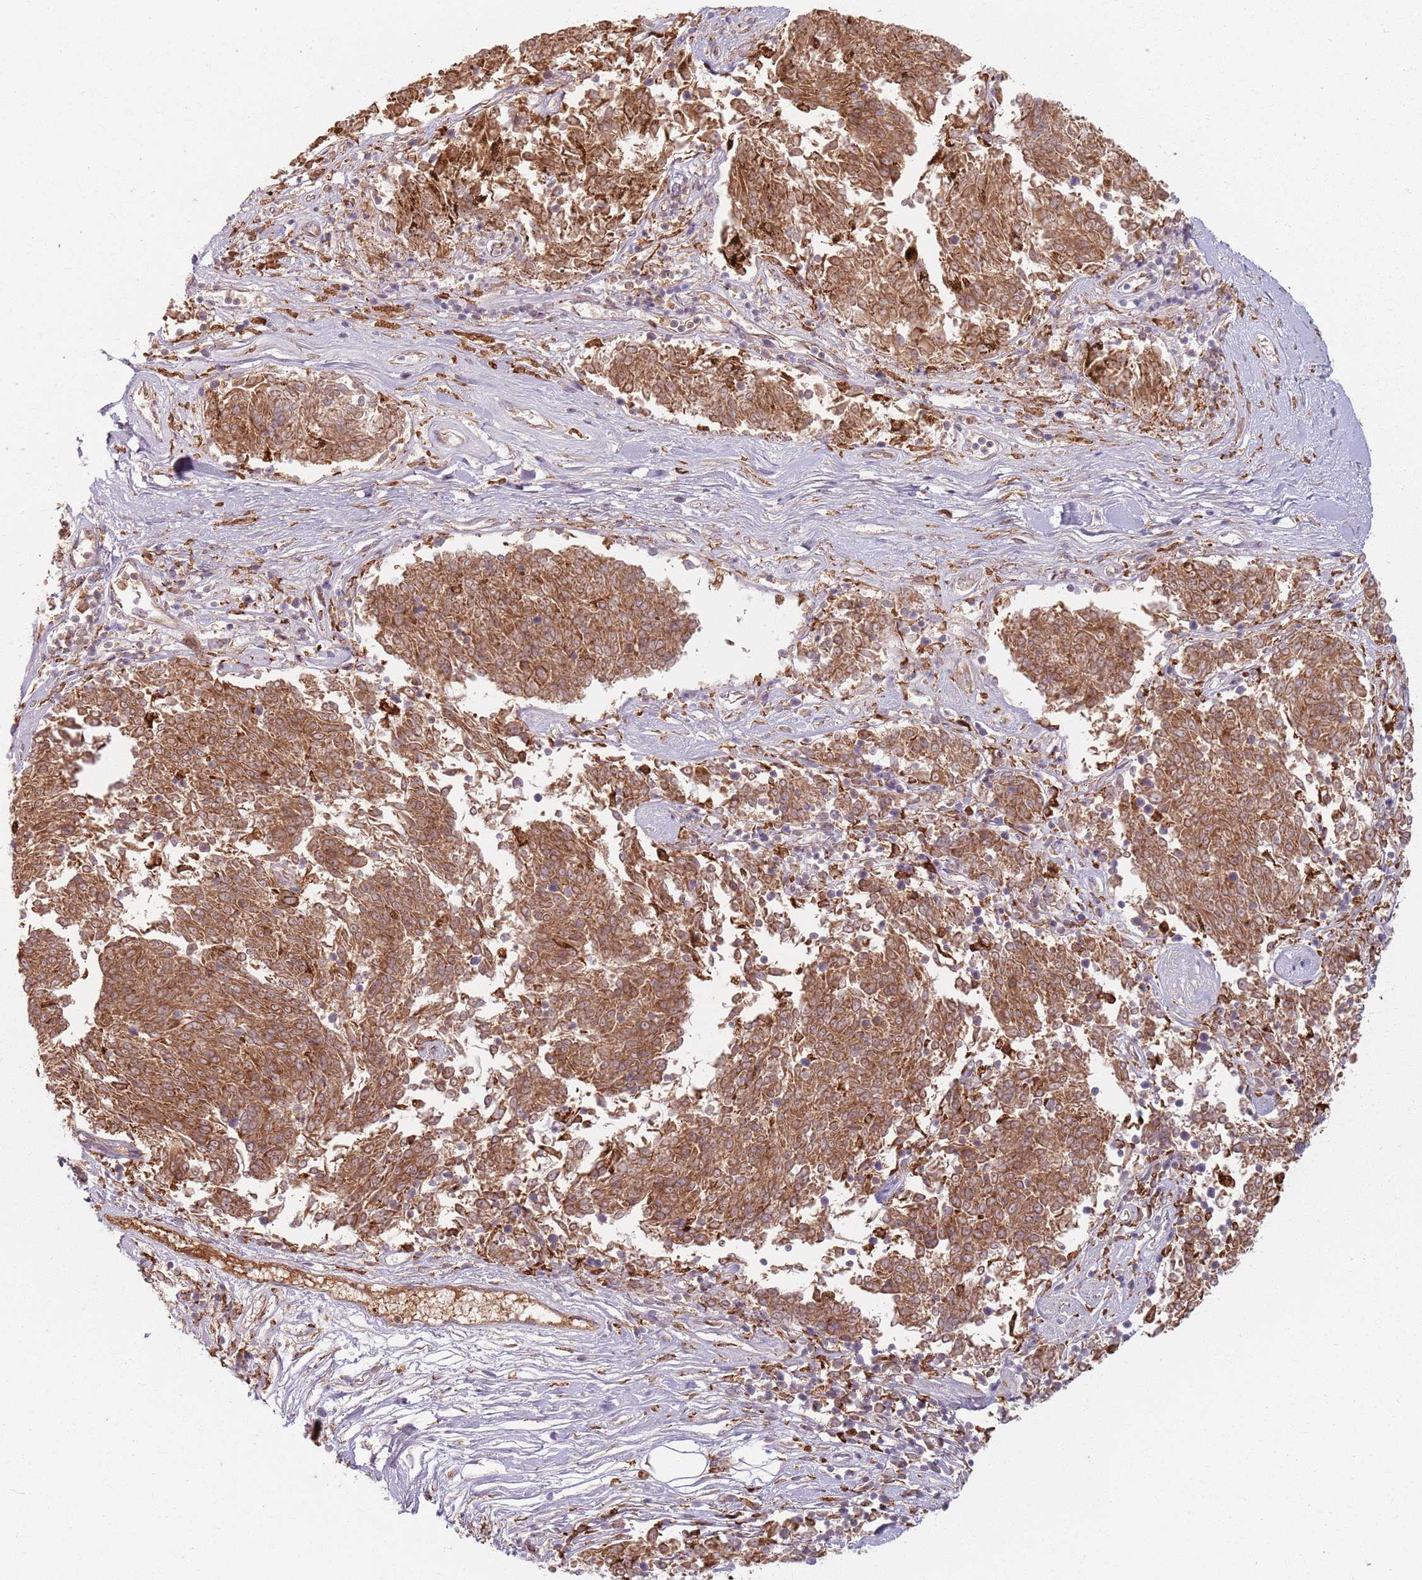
{"staining": {"intensity": "moderate", "quantity": ">75%", "location": "cytoplasmic/membranous"}, "tissue": "melanoma", "cell_type": "Tumor cells", "image_type": "cancer", "snomed": [{"axis": "morphology", "description": "Malignant melanoma, NOS"}, {"axis": "topography", "description": "Skin"}], "caption": "Malignant melanoma stained with a protein marker reveals moderate staining in tumor cells.", "gene": "COLGALT1", "patient": {"sex": "female", "age": 72}}